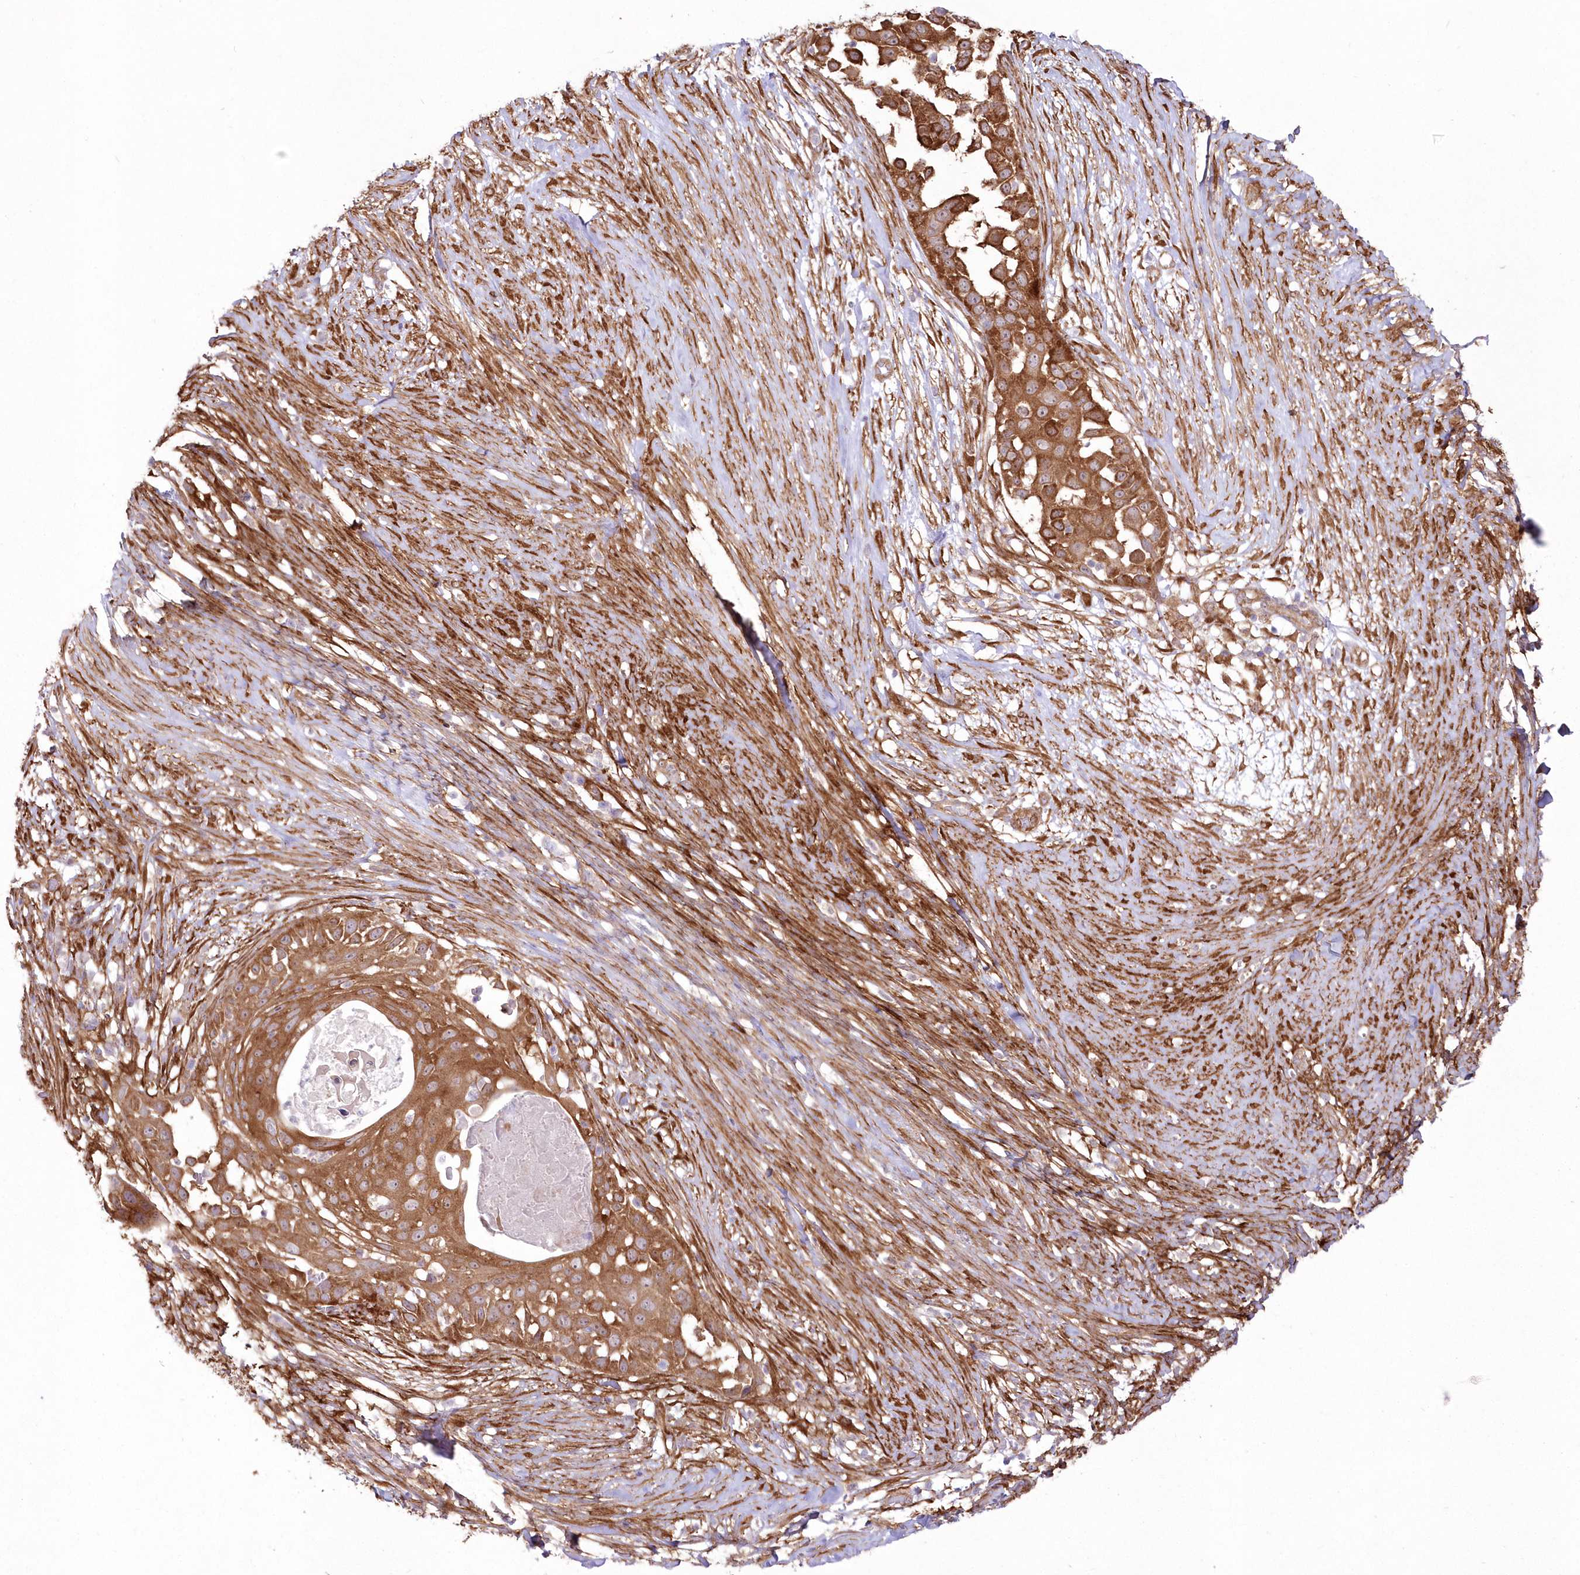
{"staining": {"intensity": "moderate", "quantity": ">75%", "location": "cytoplasmic/membranous"}, "tissue": "skin cancer", "cell_type": "Tumor cells", "image_type": "cancer", "snomed": [{"axis": "morphology", "description": "Squamous cell carcinoma, NOS"}, {"axis": "topography", "description": "Skin"}], "caption": "A brown stain labels moderate cytoplasmic/membranous positivity of a protein in skin squamous cell carcinoma tumor cells. The protein is shown in brown color, while the nuclei are stained blue.", "gene": "SH3PXD2B", "patient": {"sex": "female", "age": 44}}